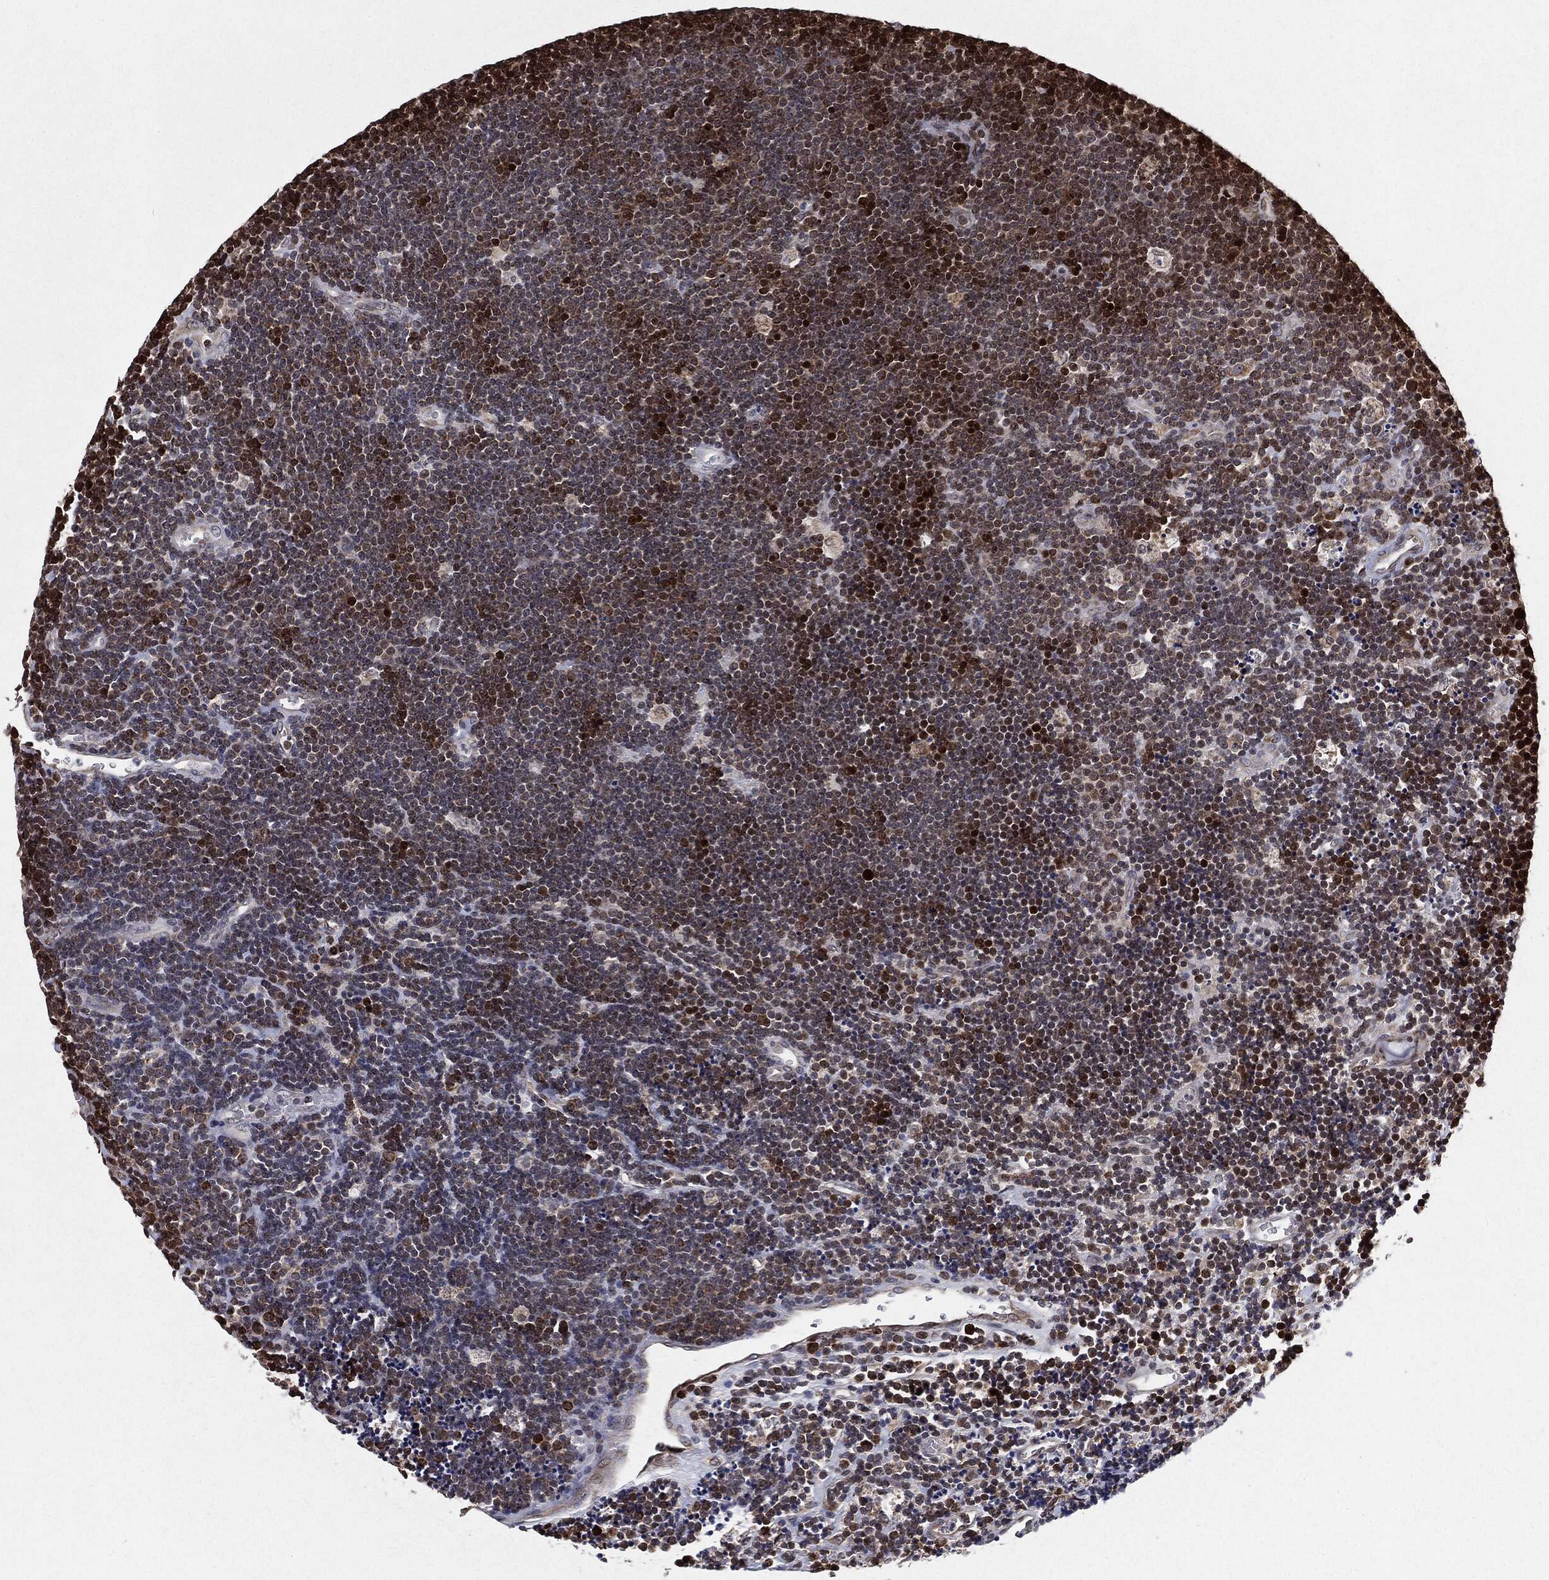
{"staining": {"intensity": "strong", "quantity": "25%-75%", "location": "cytoplasmic/membranous,nuclear"}, "tissue": "lymphoma", "cell_type": "Tumor cells", "image_type": "cancer", "snomed": [{"axis": "morphology", "description": "Malignant lymphoma, non-Hodgkin's type, Low grade"}, {"axis": "topography", "description": "Brain"}], "caption": "Tumor cells demonstrate strong cytoplasmic/membranous and nuclear positivity in about 25%-75% of cells in lymphoma.", "gene": "CHCHD2", "patient": {"sex": "female", "age": 66}}